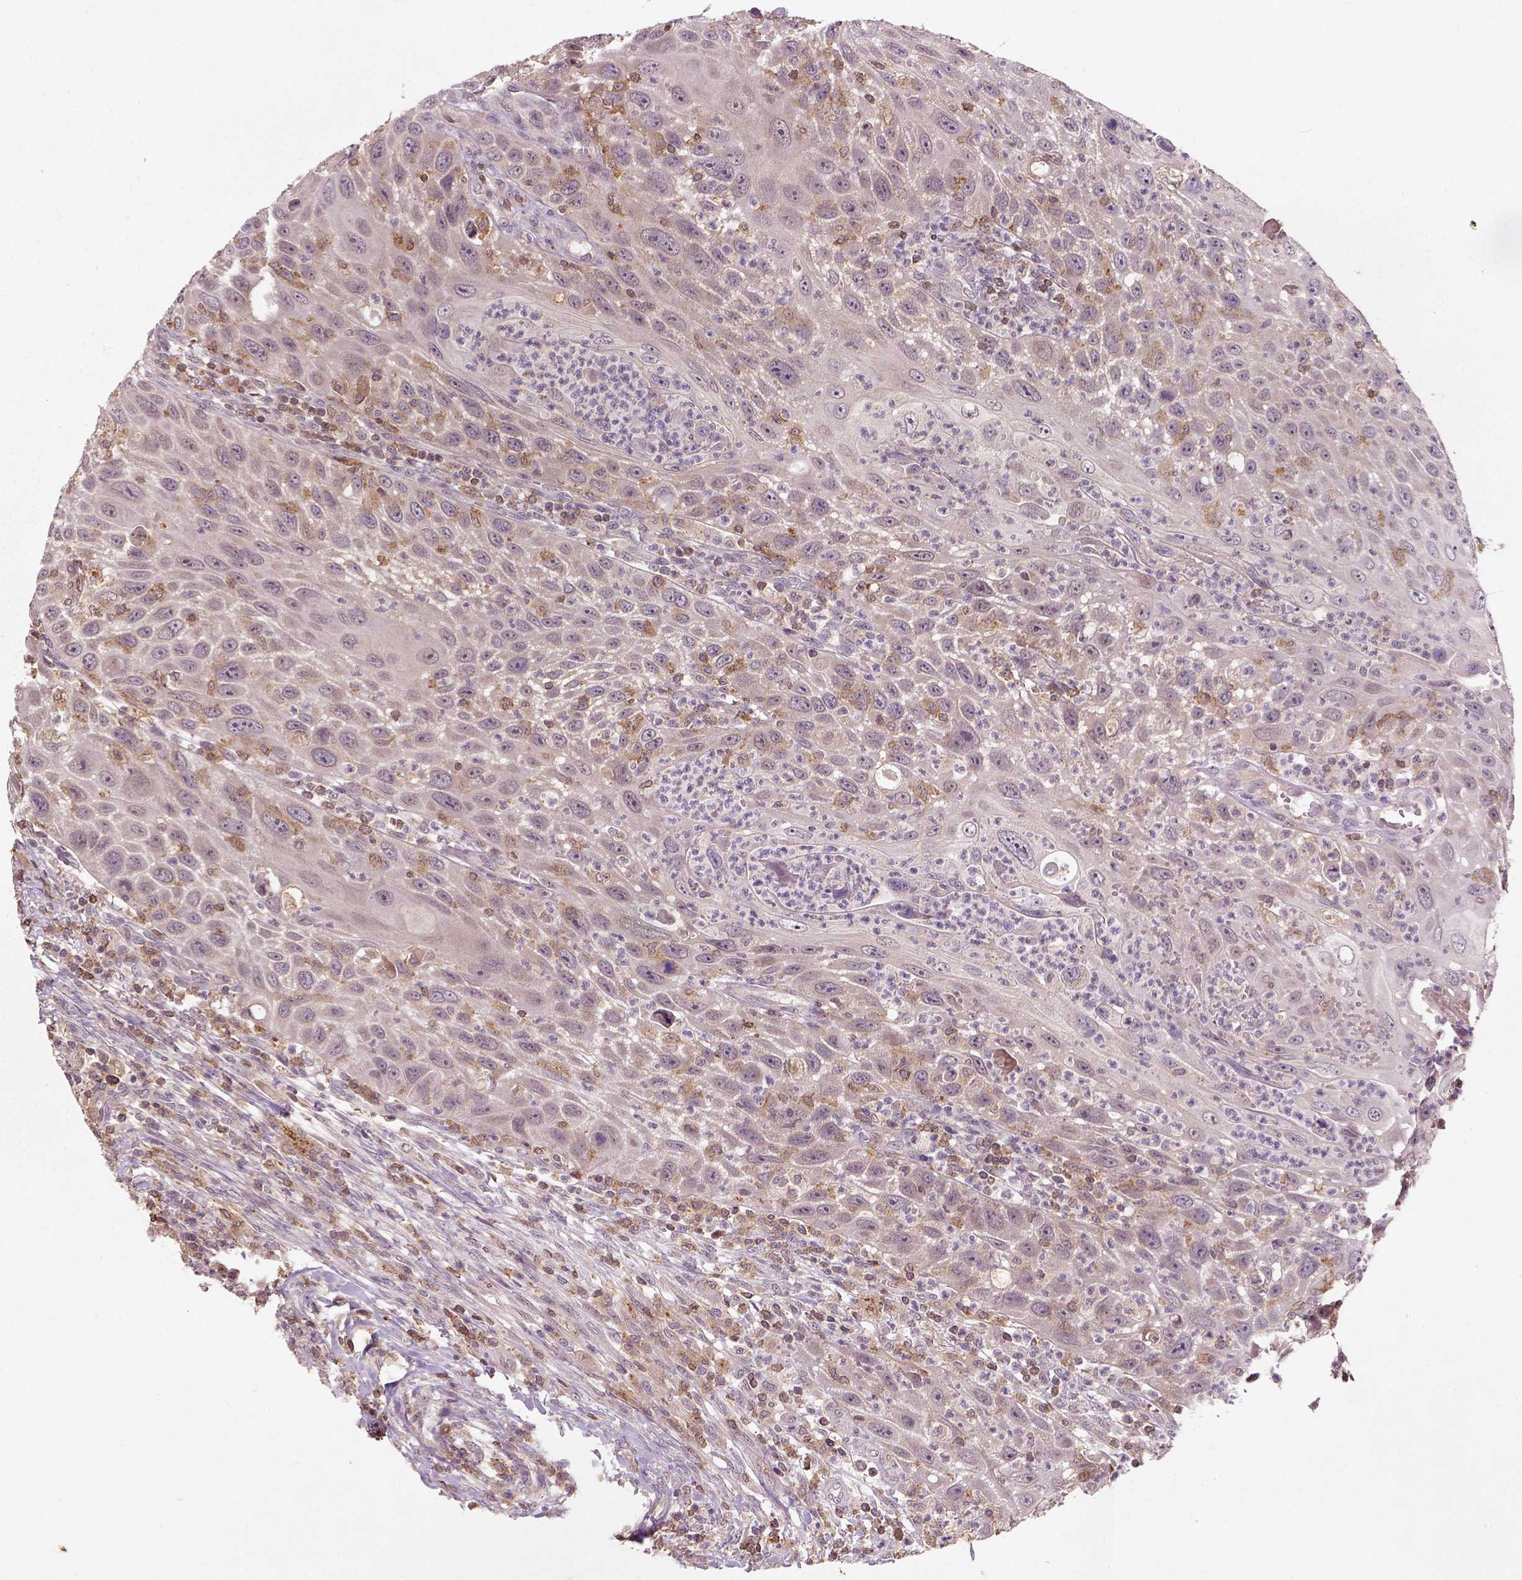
{"staining": {"intensity": "moderate", "quantity": "25%-75%", "location": "cytoplasmic/membranous"}, "tissue": "head and neck cancer", "cell_type": "Tumor cells", "image_type": "cancer", "snomed": [{"axis": "morphology", "description": "Squamous cell carcinoma, NOS"}, {"axis": "topography", "description": "Head-Neck"}], "caption": "Immunohistochemical staining of human head and neck cancer (squamous cell carcinoma) demonstrates moderate cytoplasmic/membranous protein expression in about 25%-75% of tumor cells. Nuclei are stained in blue.", "gene": "CAMKK1", "patient": {"sex": "male", "age": 69}}